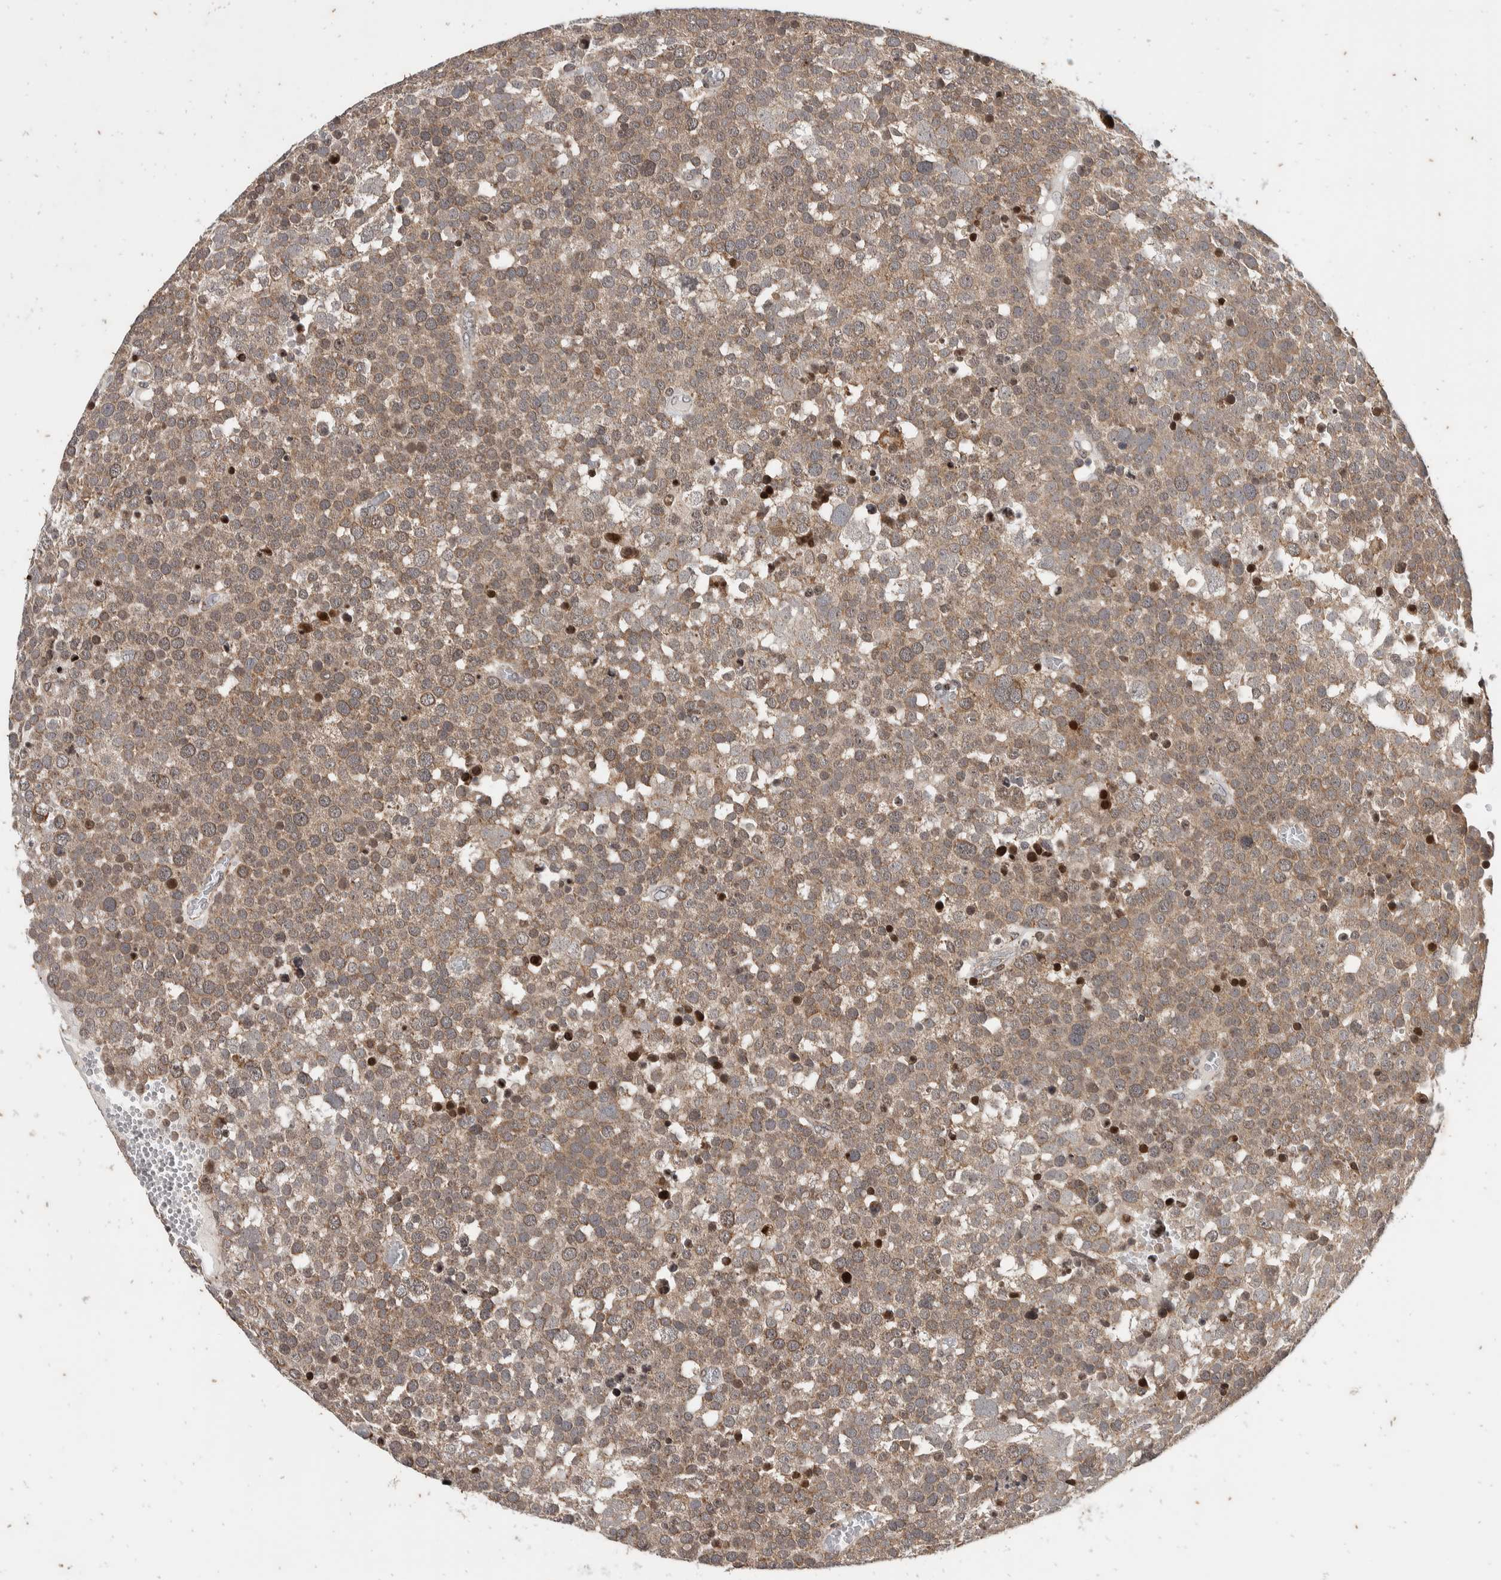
{"staining": {"intensity": "weak", "quantity": ">75%", "location": "cytoplasmic/membranous"}, "tissue": "testis cancer", "cell_type": "Tumor cells", "image_type": "cancer", "snomed": [{"axis": "morphology", "description": "Seminoma, NOS"}, {"axis": "topography", "description": "Testis"}], "caption": "This is a photomicrograph of IHC staining of testis cancer, which shows weak positivity in the cytoplasmic/membranous of tumor cells.", "gene": "ATXN7L1", "patient": {"sex": "male", "age": 71}}